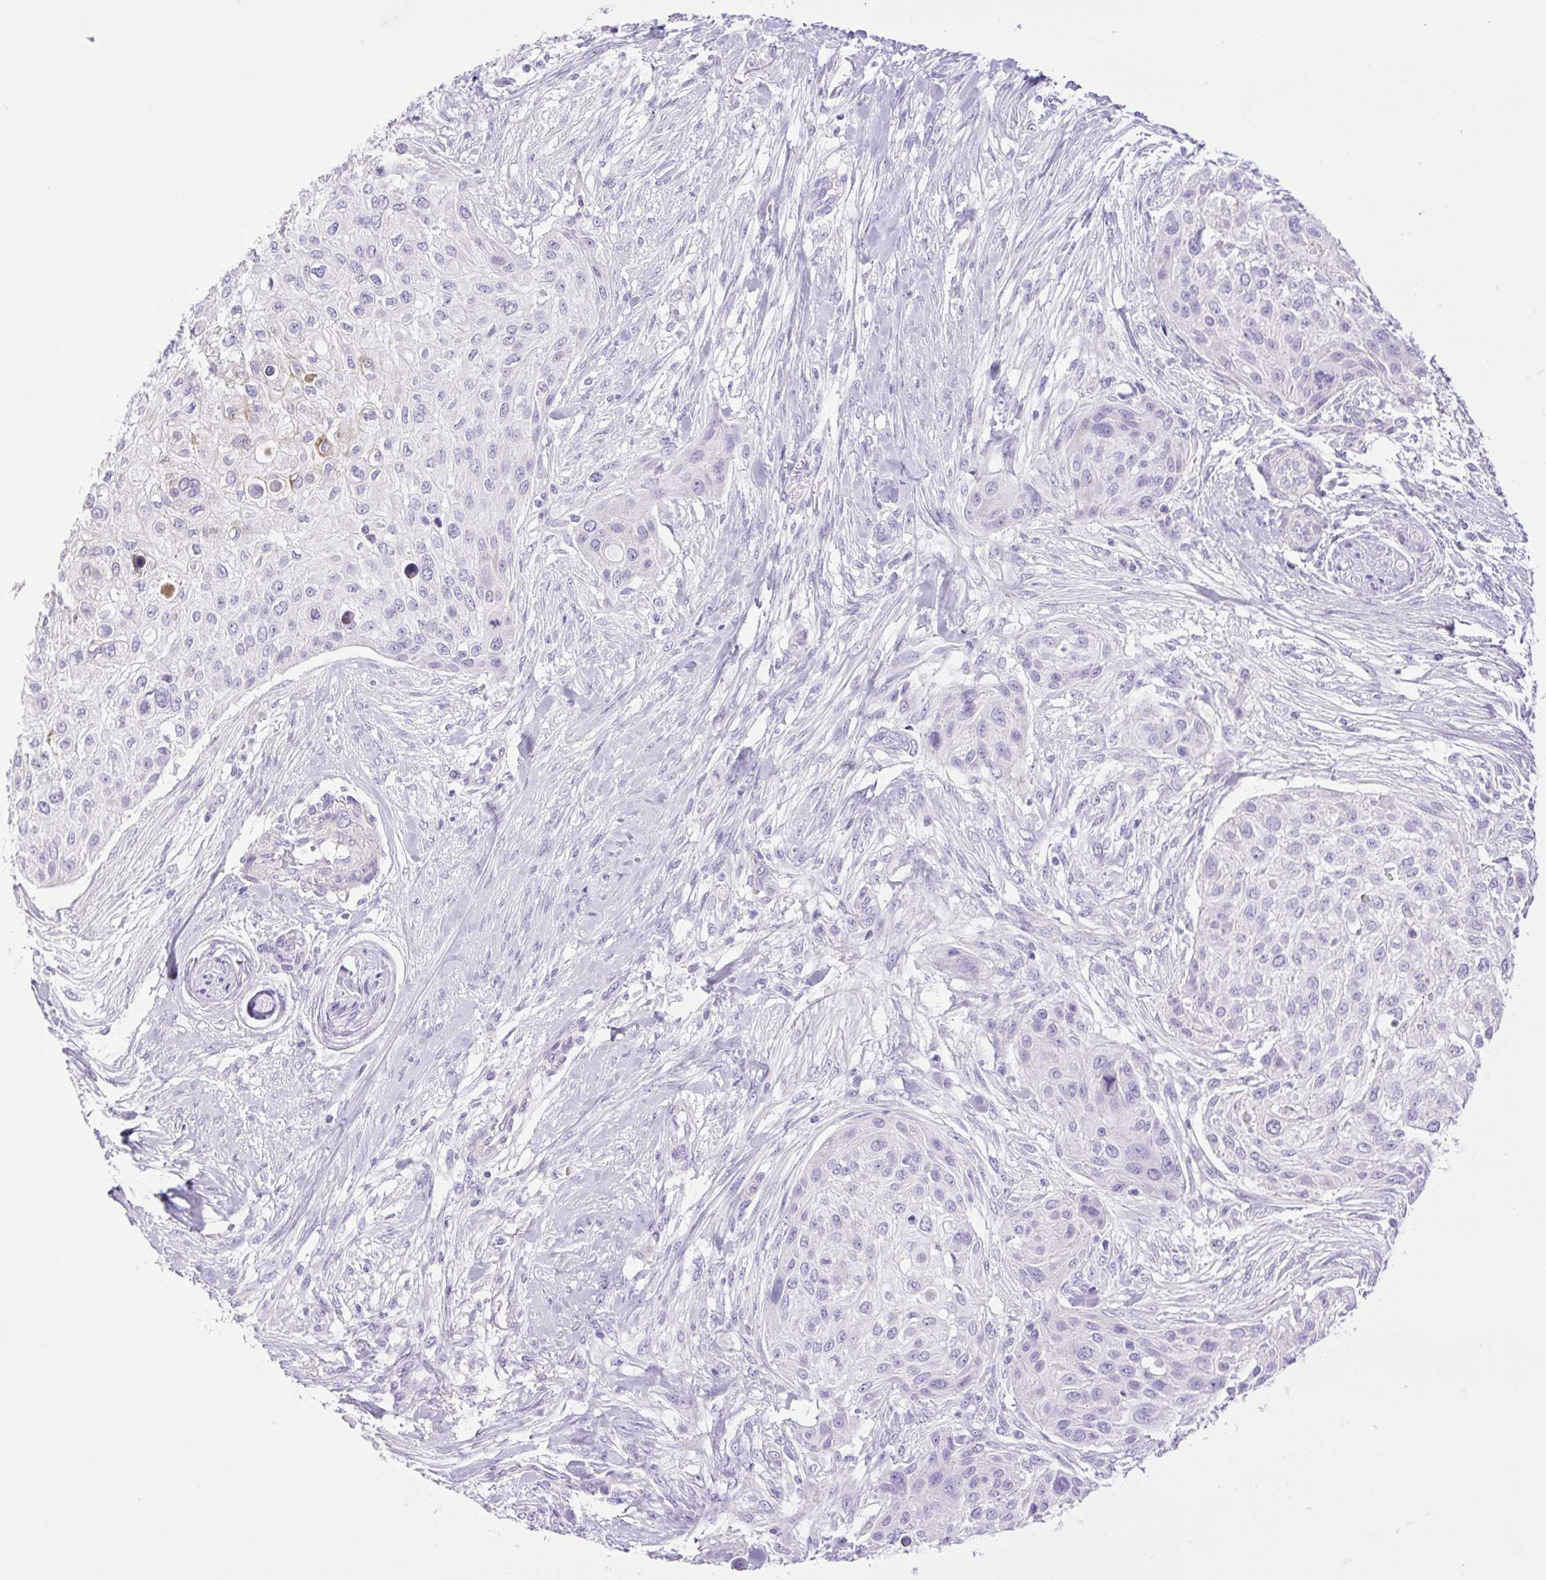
{"staining": {"intensity": "negative", "quantity": "none", "location": "none"}, "tissue": "skin cancer", "cell_type": "Tumor cells", "image_type": "cancer", "snomed": [{"axis": "morphology", "description": "Squamous cell carcinoma, NOS"}, {"axis": "topography", "description": "Skin"}], "caption": "Tumor cells are negative for protein expression in human squamous cell carcinoma (skin). (DAB IHC visualized using brightfield microscopy, high magnification).", "gene": "CDSN", "patient": {"sex": "female", "age": 87}}